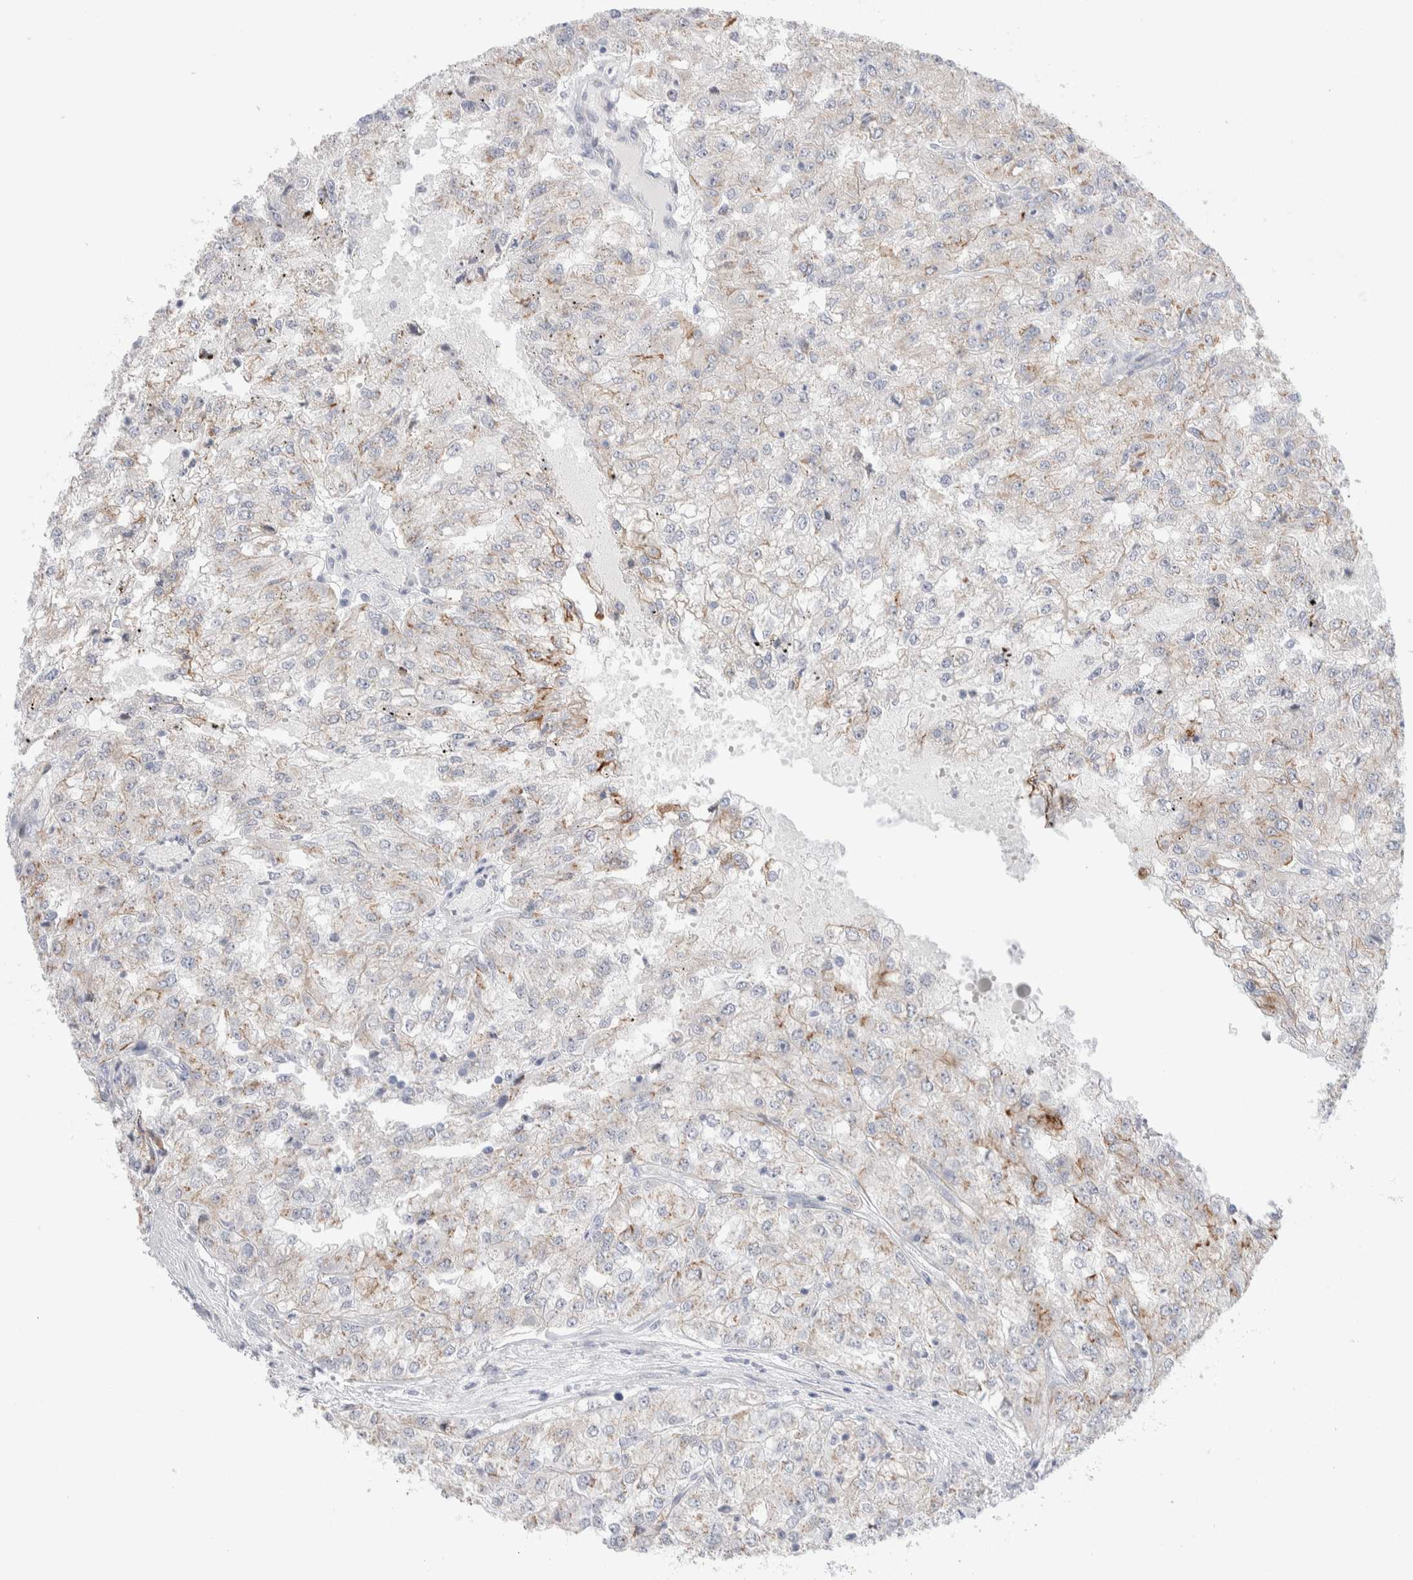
{"staining": {"intensity": "weak", "quantity": "25%-75%", "location": "cytoplasmic/membranous"}, "tissue": "renal cancer", "cell_type": "Tumor cells", "image_type": "cancer", "snomed": [{"axis": "morphology", "description": "Adenocarcinoma, NOS"}, {"axis": "topography", "description": "Kidney"}], "caption": "IHC staining of renal adenocarcinoma, which demonstrates low levels of weak cytoplasmic/membranous positivity in approximately 25%-75% of tumor cells indicating weak cytoplasmic/membranous protein expression. The staining was performed using DAB (3,3'-diaminobenzidine) (brown) for protein detection and nuclei were counterstained in hematoxylin (blue).", "gene": "C1orf112", "patient": {"sex": "female", "age": 54}}